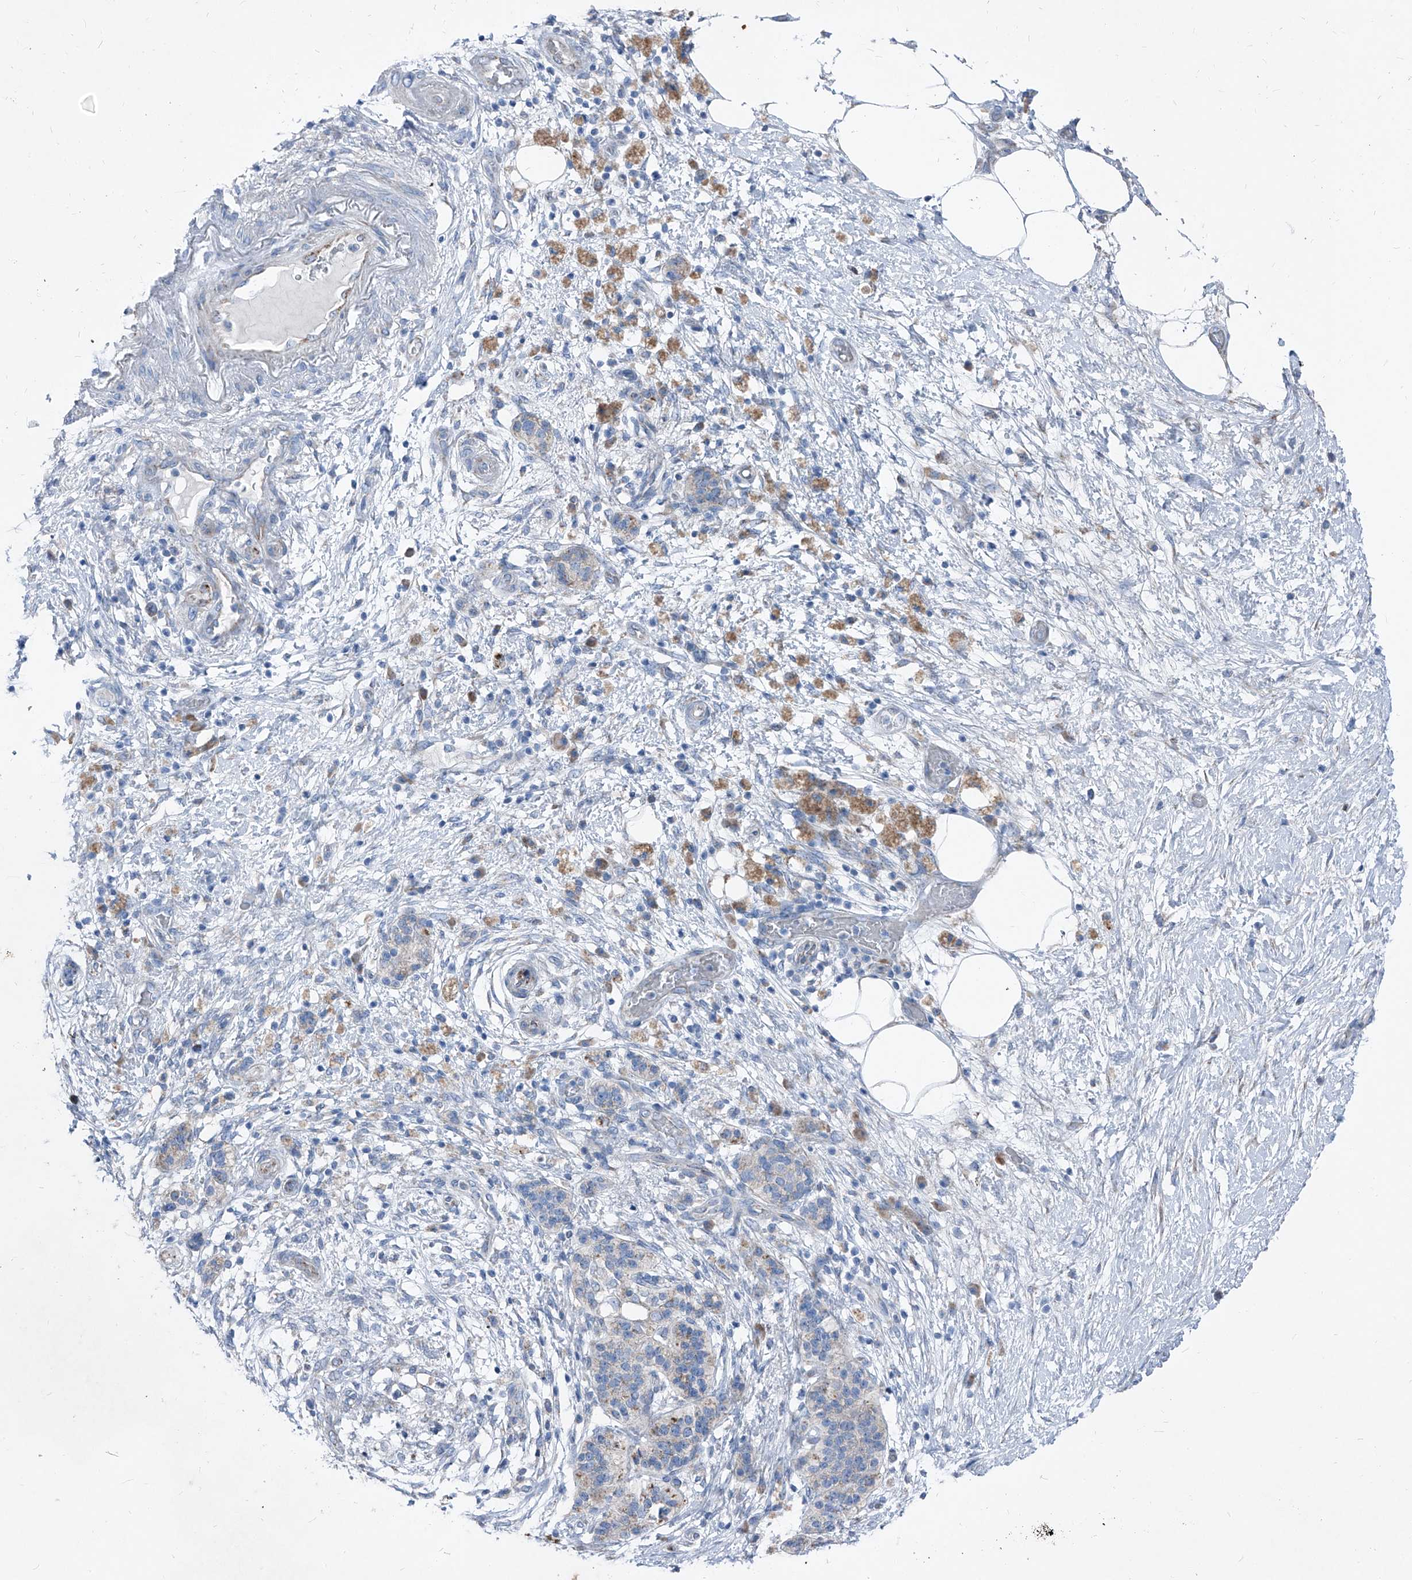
{"staining": {"intensity": "negative", "quantity": "none", "location": "none"}, "tissue": "pancreatic cancer", "cell_type": "Tumor cells", "image_type": "cancer", "snomed": [{"axis": "morphology", "description": "Adenocarcinoma, NOS"}, {"axis": "topography", "description": "Pancreas"}], "caption": "Protein analysis of pancreatic cancer (adenocarcinoma) exhibits no significant expression in tumor cells.", "gene": "AGPS", "patient": {"sex": "female", "age": 78}}